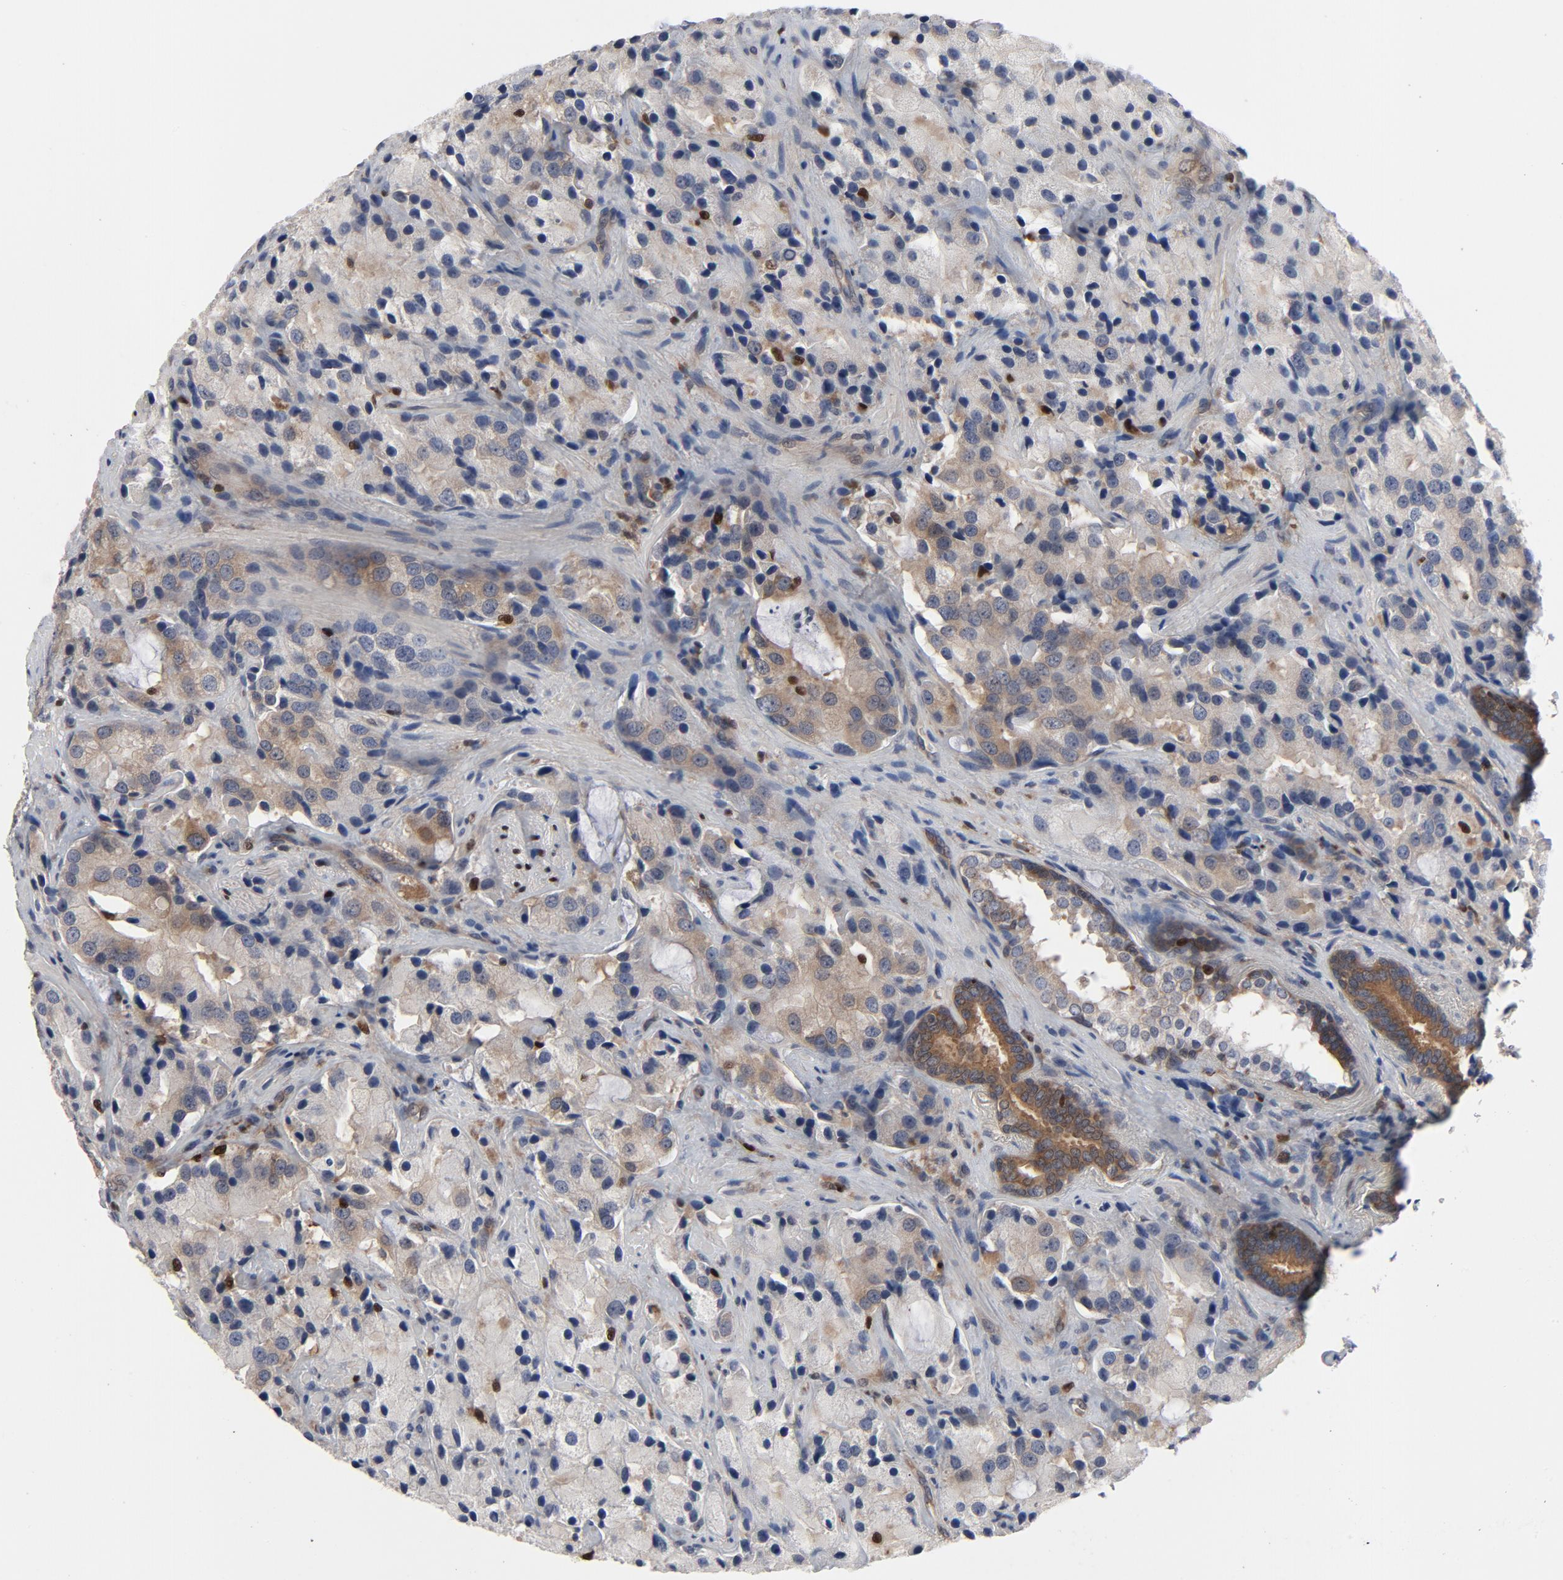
{"staining": {"intensity": "weak", "quantity": "25%-75%", "location": "cytoplasmic/membranous"}, "tissue": "prostate cancer", "cell_type": "Tumor cells", "image_type": "cancer", "snomed": [{"axis": "morphology", "description": "Adenocarcinoma, High grade"}, {"axis": "topography", "description": "Prostate"}], "caption": "Protein expression analysis of high-grade adenocarcinoma (prostate) shows weak cytoplasmic/membranous expression in about 25%-75% of tumor cells. The protein of interest is shown in brown color, while the nuclei are stained blue.", "gene": "NFKB1", "patient": {"sex": "male", "age": 70}}